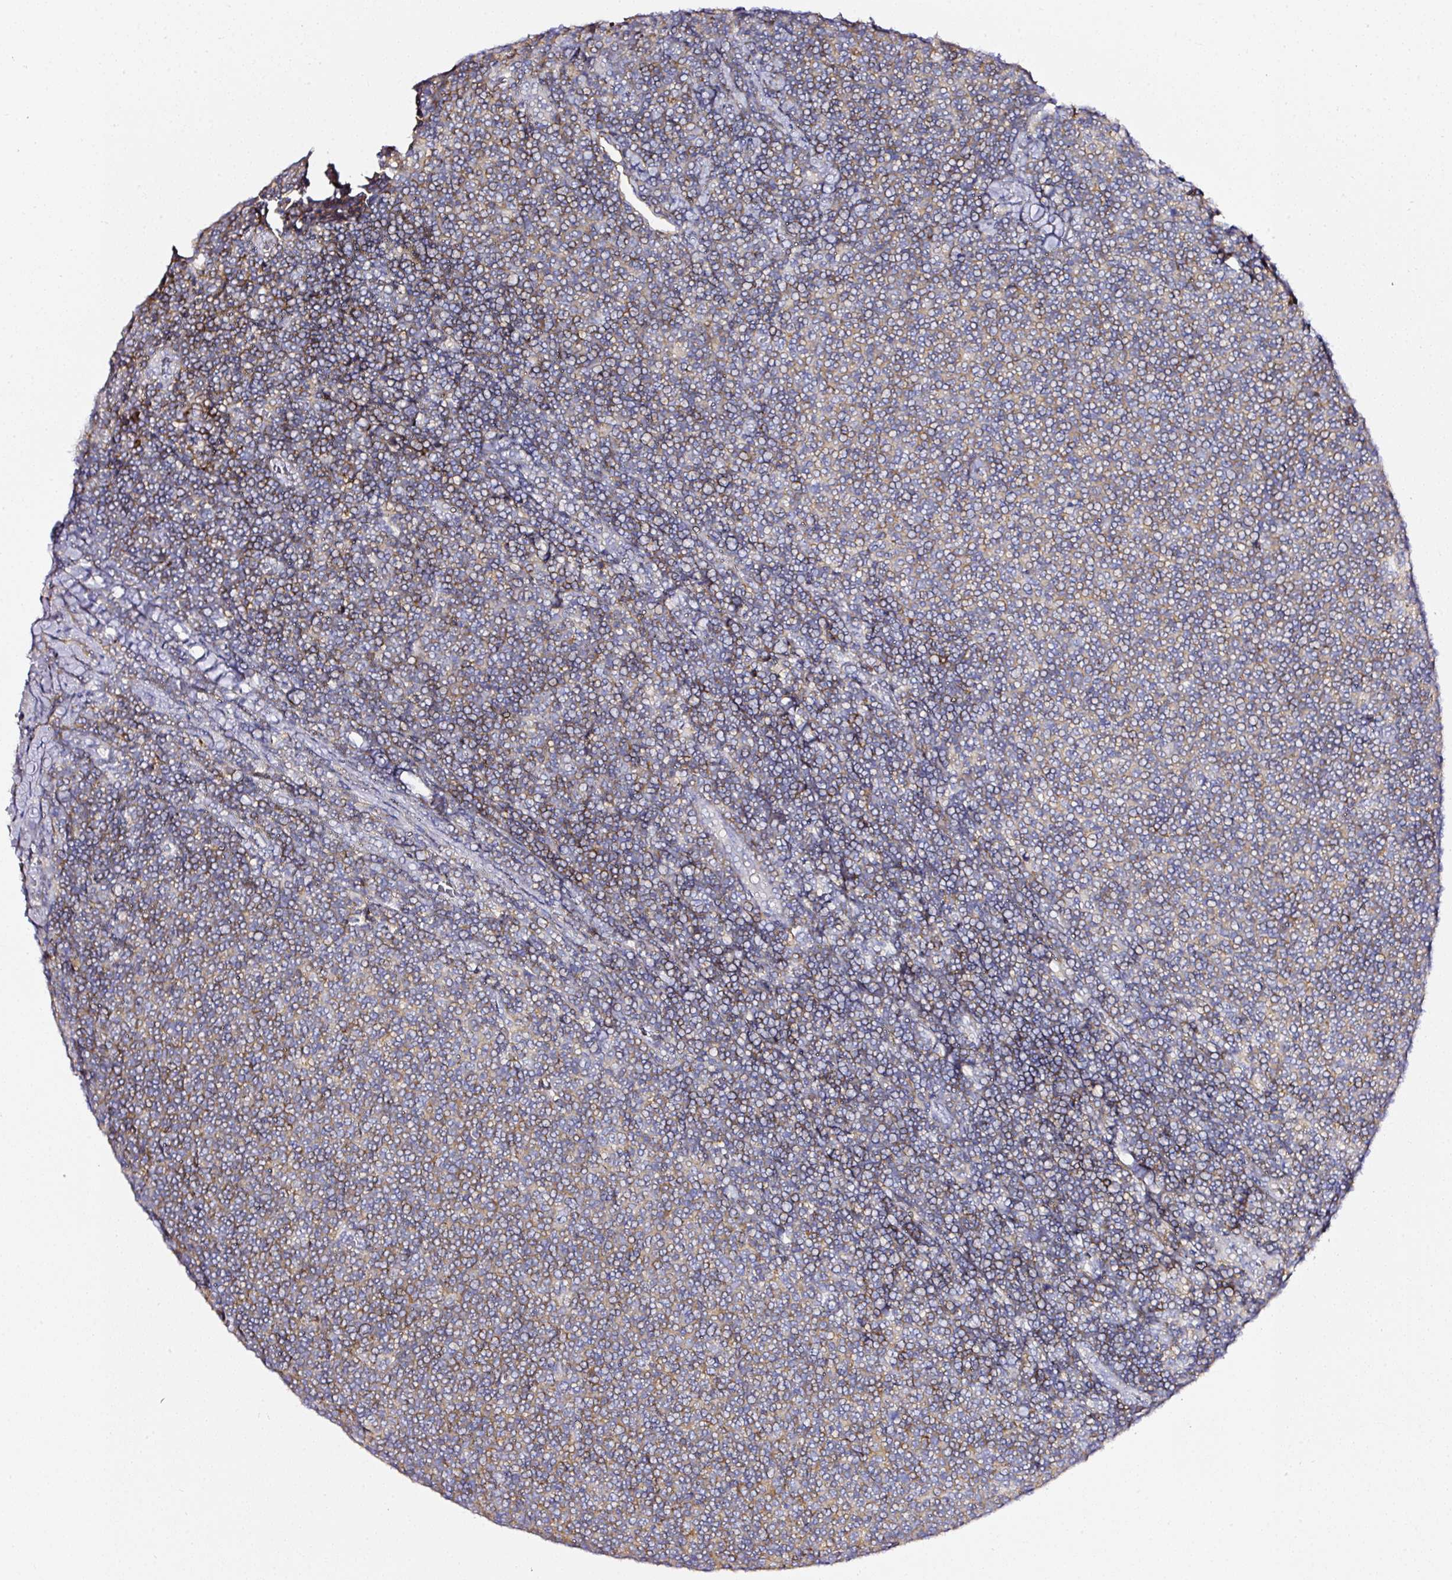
{"staining": {"intensity": "weak", "quantity": "<25%", "location": "cytoplasmic/membranous"}, "tissue": "lymphoma", "cell_type": "Tumor cells", "image_type": "cancer", "snomed": [{"axis": "morphology", "description": "Malignant lymphoma, non-Hodgkin's type, Low grade"}, {"axis": "topography", "description": "Lymph node"}], "caption": "DAB immunohistochemical staining of human lymphoma displays no significant expression in tumor cells.", "gene": "CD47", "patient": {"sex": "male", "age": 52}}